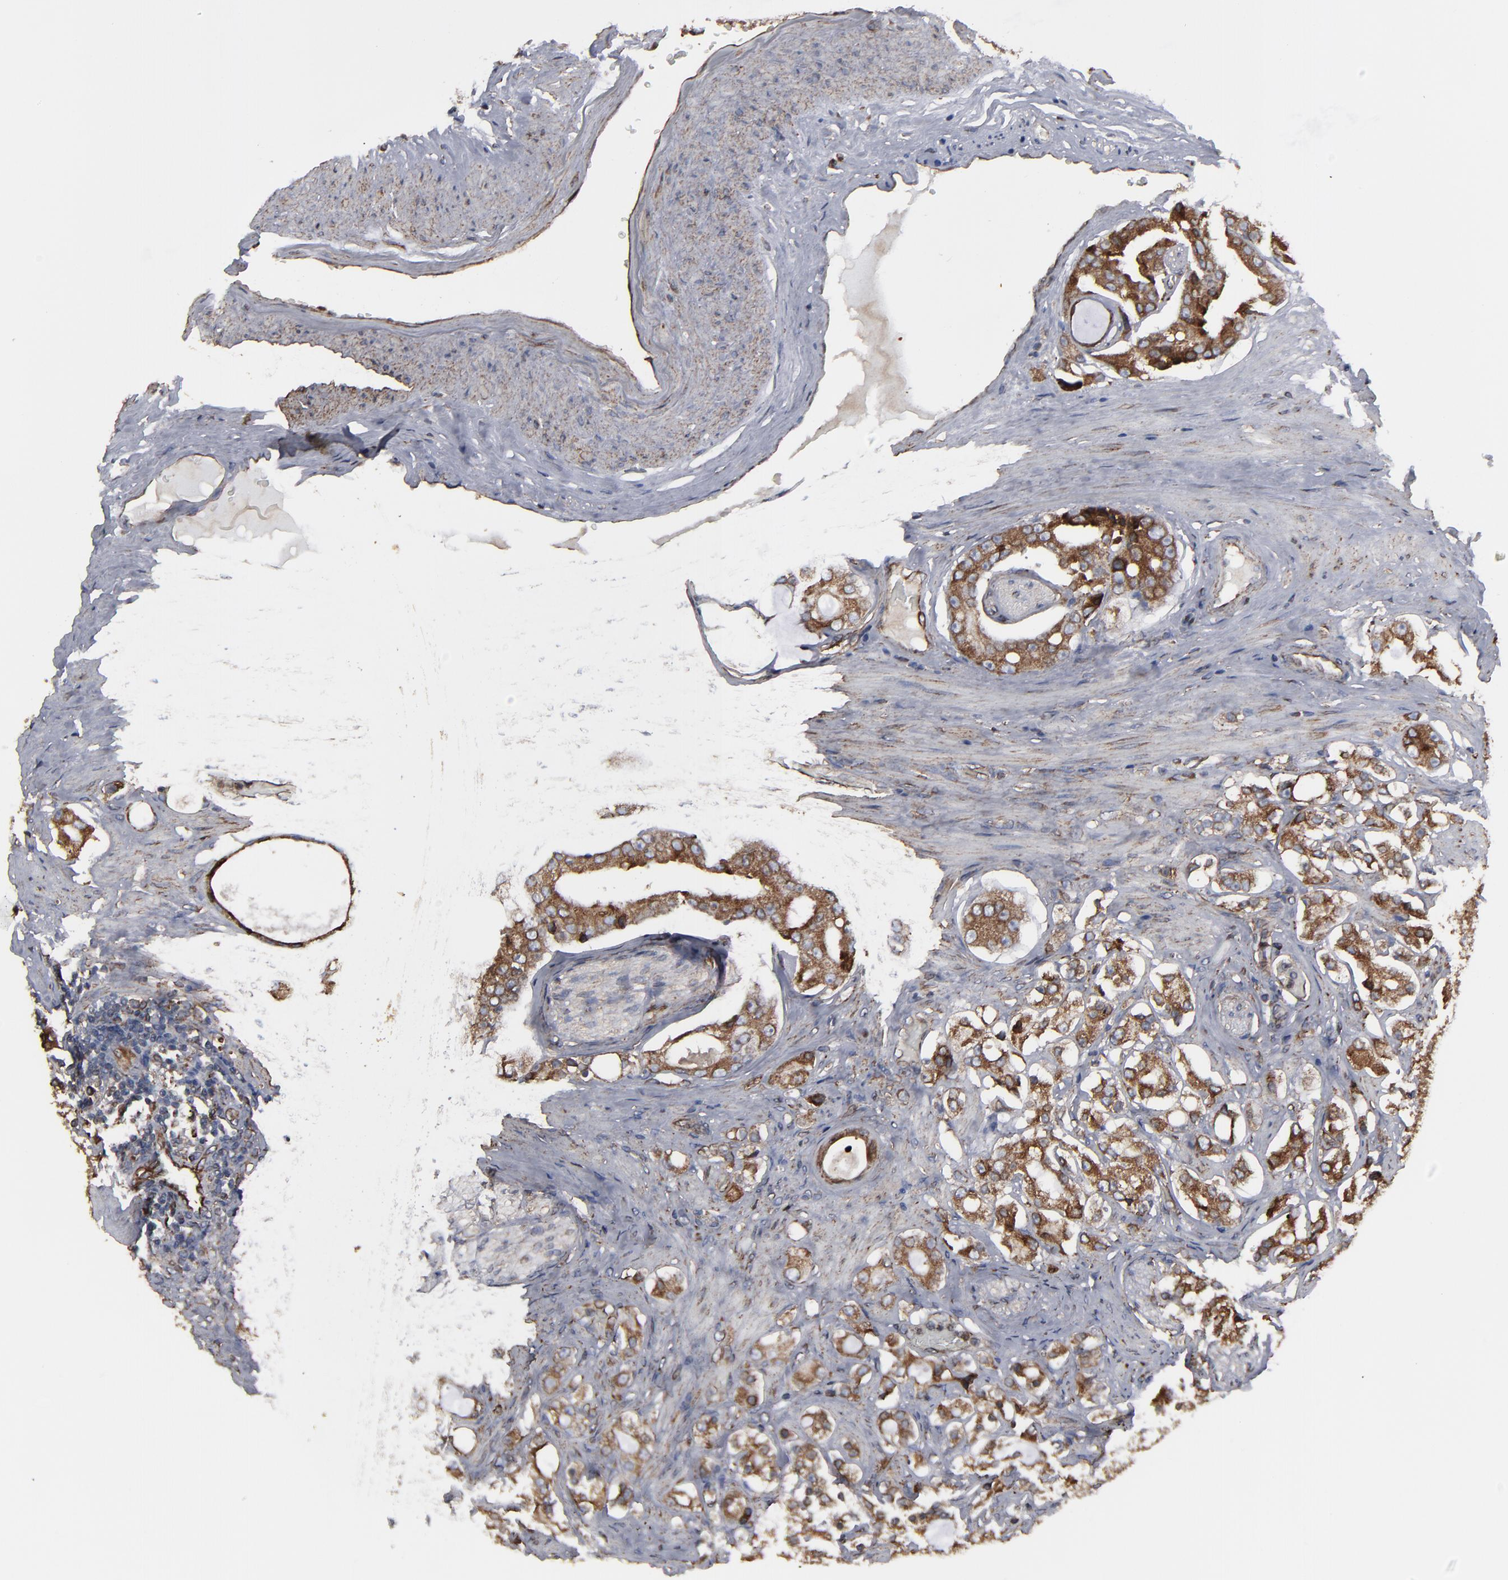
{"staining": {"intensity": "moderate", "quantity": ">75%", "location": "cytoplasmic/membranous"}, "tissue": "prostate cancer", "cell_type": "Tumor cells", "image_type": "cancer", "snomed": [{"axis": "morphology", "description": "Adenocarcinoma, High grade"}, {"axis": "topography", "description": "Prostate"}], "caption": "Immunohistochemistry image of neoplastic tissue: human prostate cancer (adenocarcinoma (high-grade)) stained using immunohistochemistry displays medium levels of moderate protein expression localized specifically in the cytoplasmic/membranous of tumor cells, appearing as a cytoplasmic/membranous brown color.", "gene": "CNIH1", "patient": {"sex": "male", "age": 68}}